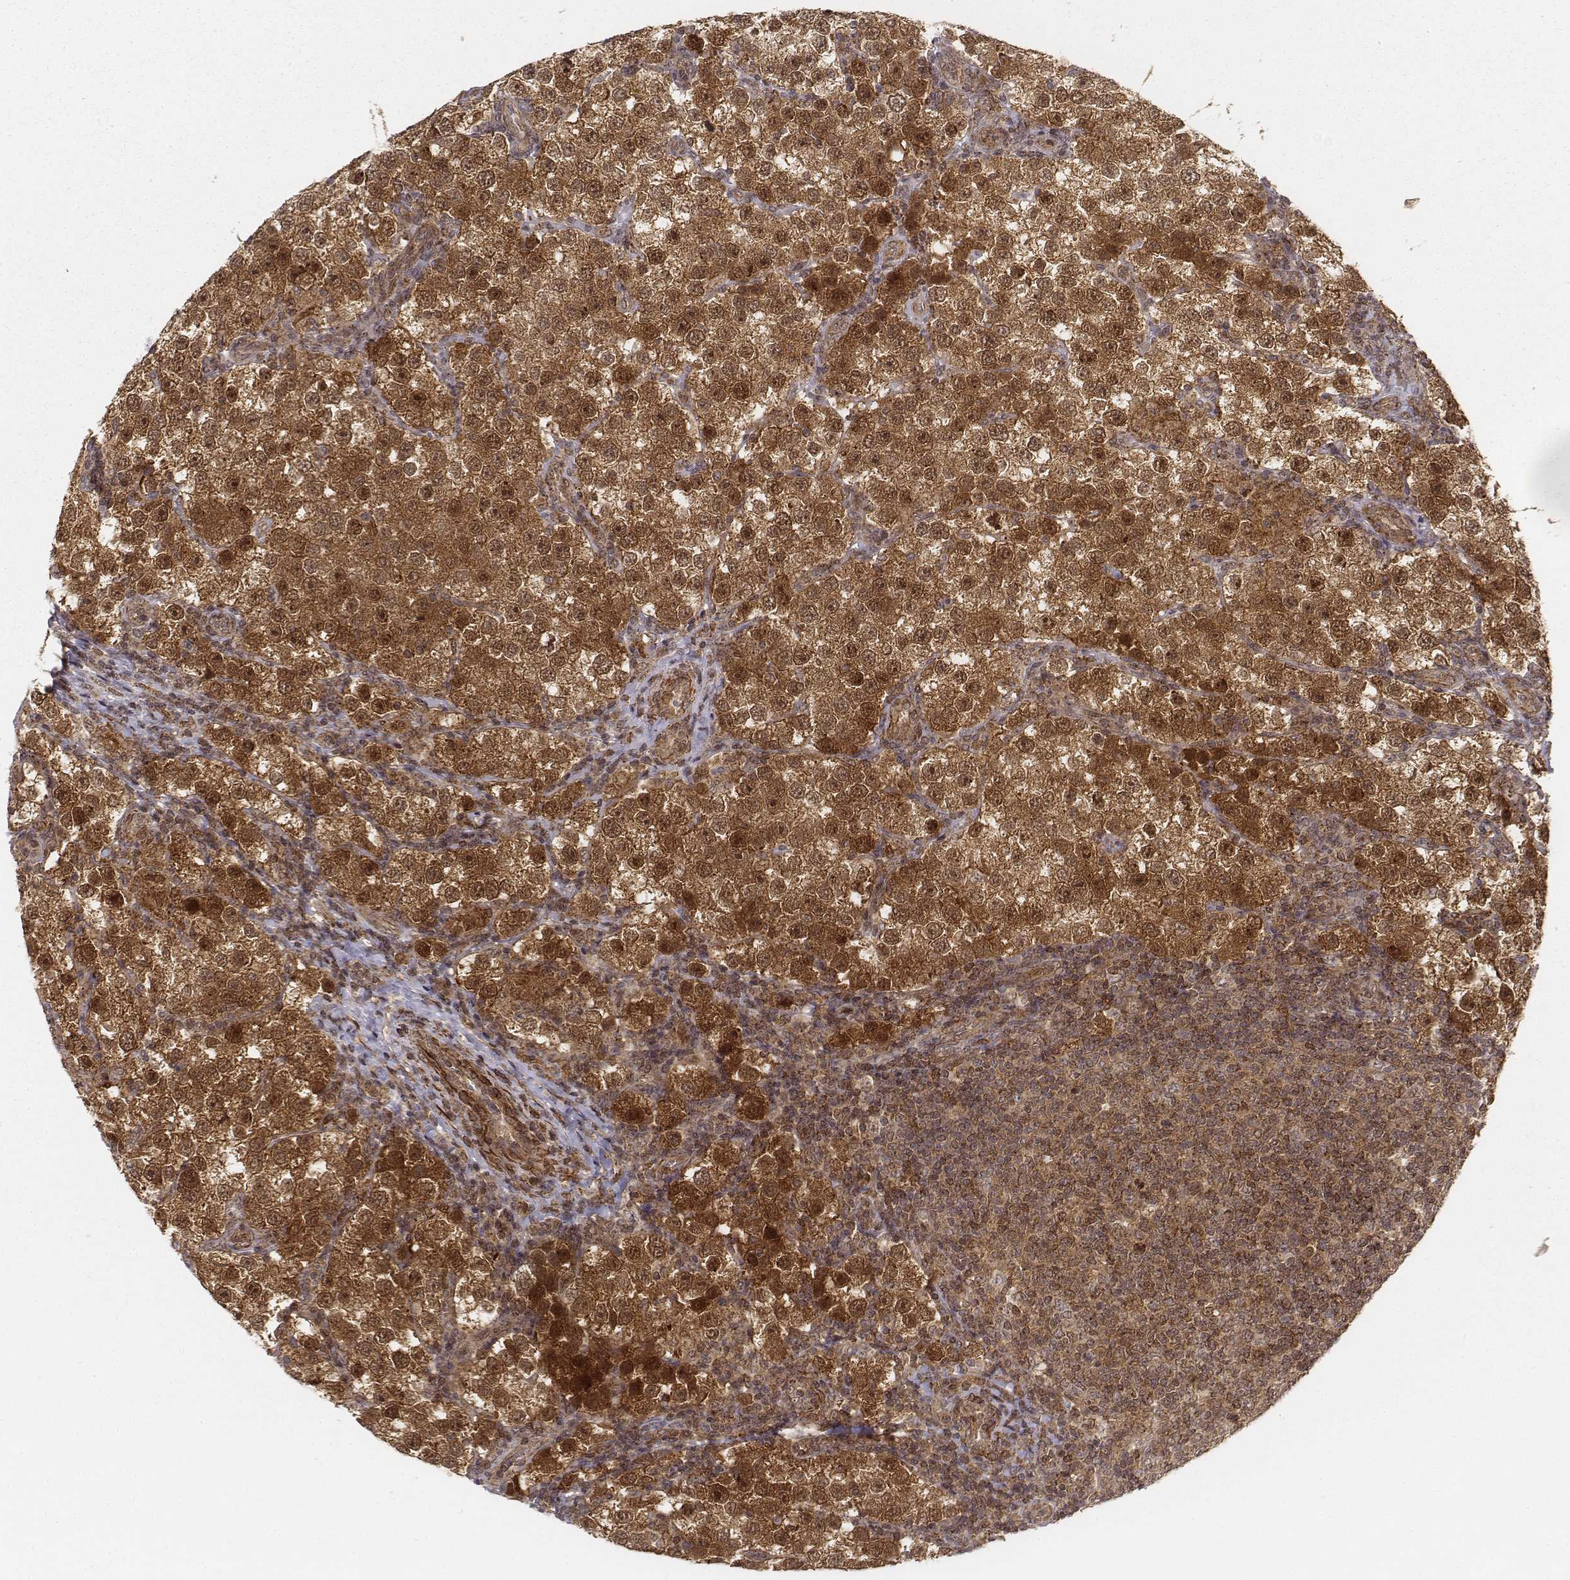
{"staining": {"intensity": "moderate", "quantity": ">75%", "location": "cytoplasmic/membranous,nuclear"}, "tissue": "testis cancer", "cell_type": "Tumor cells", "image_type": "cancer", "snomed": [{"axis": "morphology", "description": "Seminoma, NOS"}, {"axis": "topography", "description": "Testis"}], "caption": "IHC of human testis seminoma displays medium levels of moderate cytoplasmic/membranous and nuclear positivity in about >75% of tumor cells.", "gene": "ZFYVE19", "patient": {"sex": "male", "age": 37}}